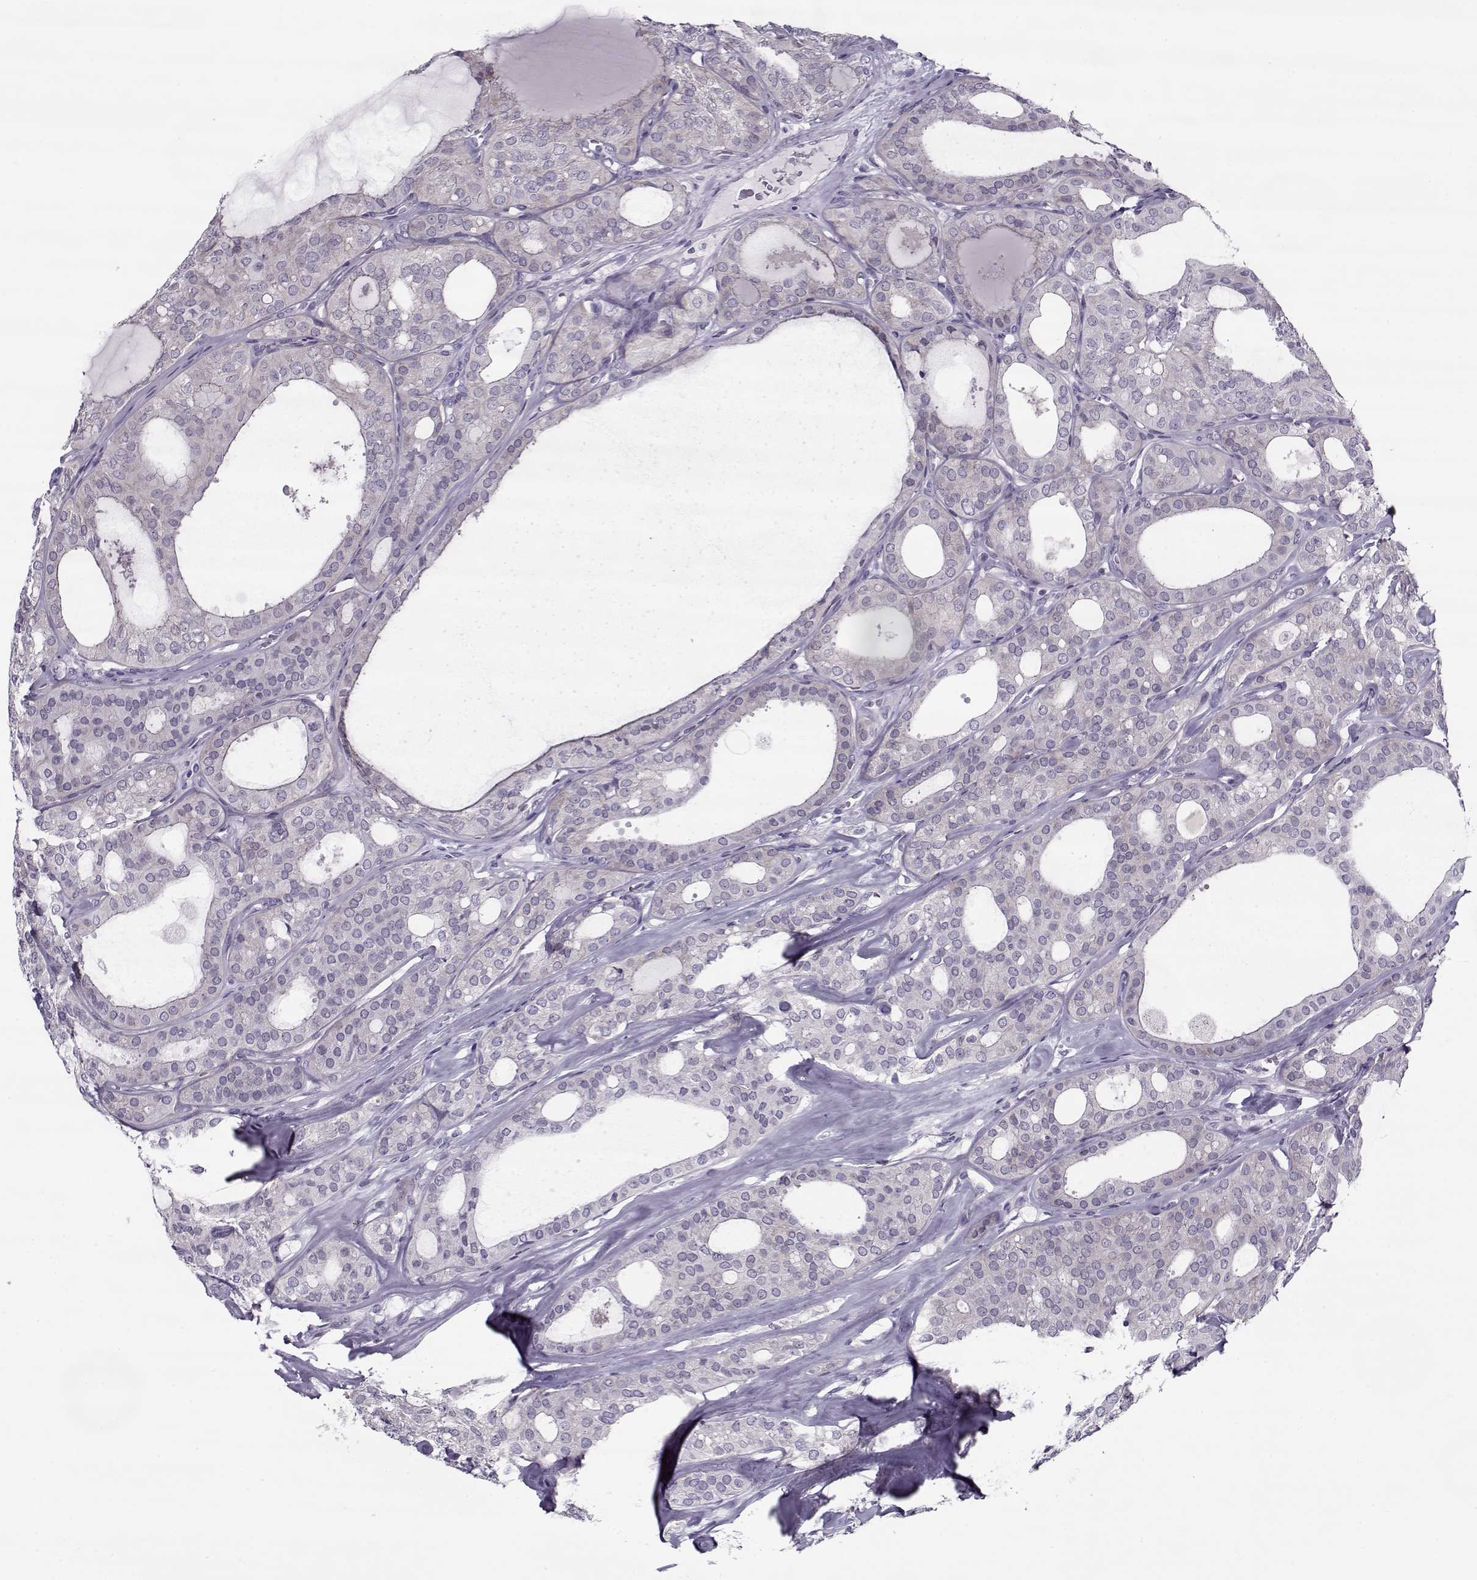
{"staining": {"intensity": "negative", "quantity": "none", "location": "none"}, "tissue": "thyroid cancer", "cell_type": "Tumor cells", "image_type": "cancer", "snomed": [{"axis": "morphology", "description": "Follicular adenoma carcinoma, NOS"}, {"axis": "topography", "description": "Thyroid gland"}], "caption": "A high-resolution image shows IHC staining of thyroid cancer, which shows no significant positivity in tumor cells.", "gene": "PP2D1", "patient": {"sex": "male", "age": 75}}